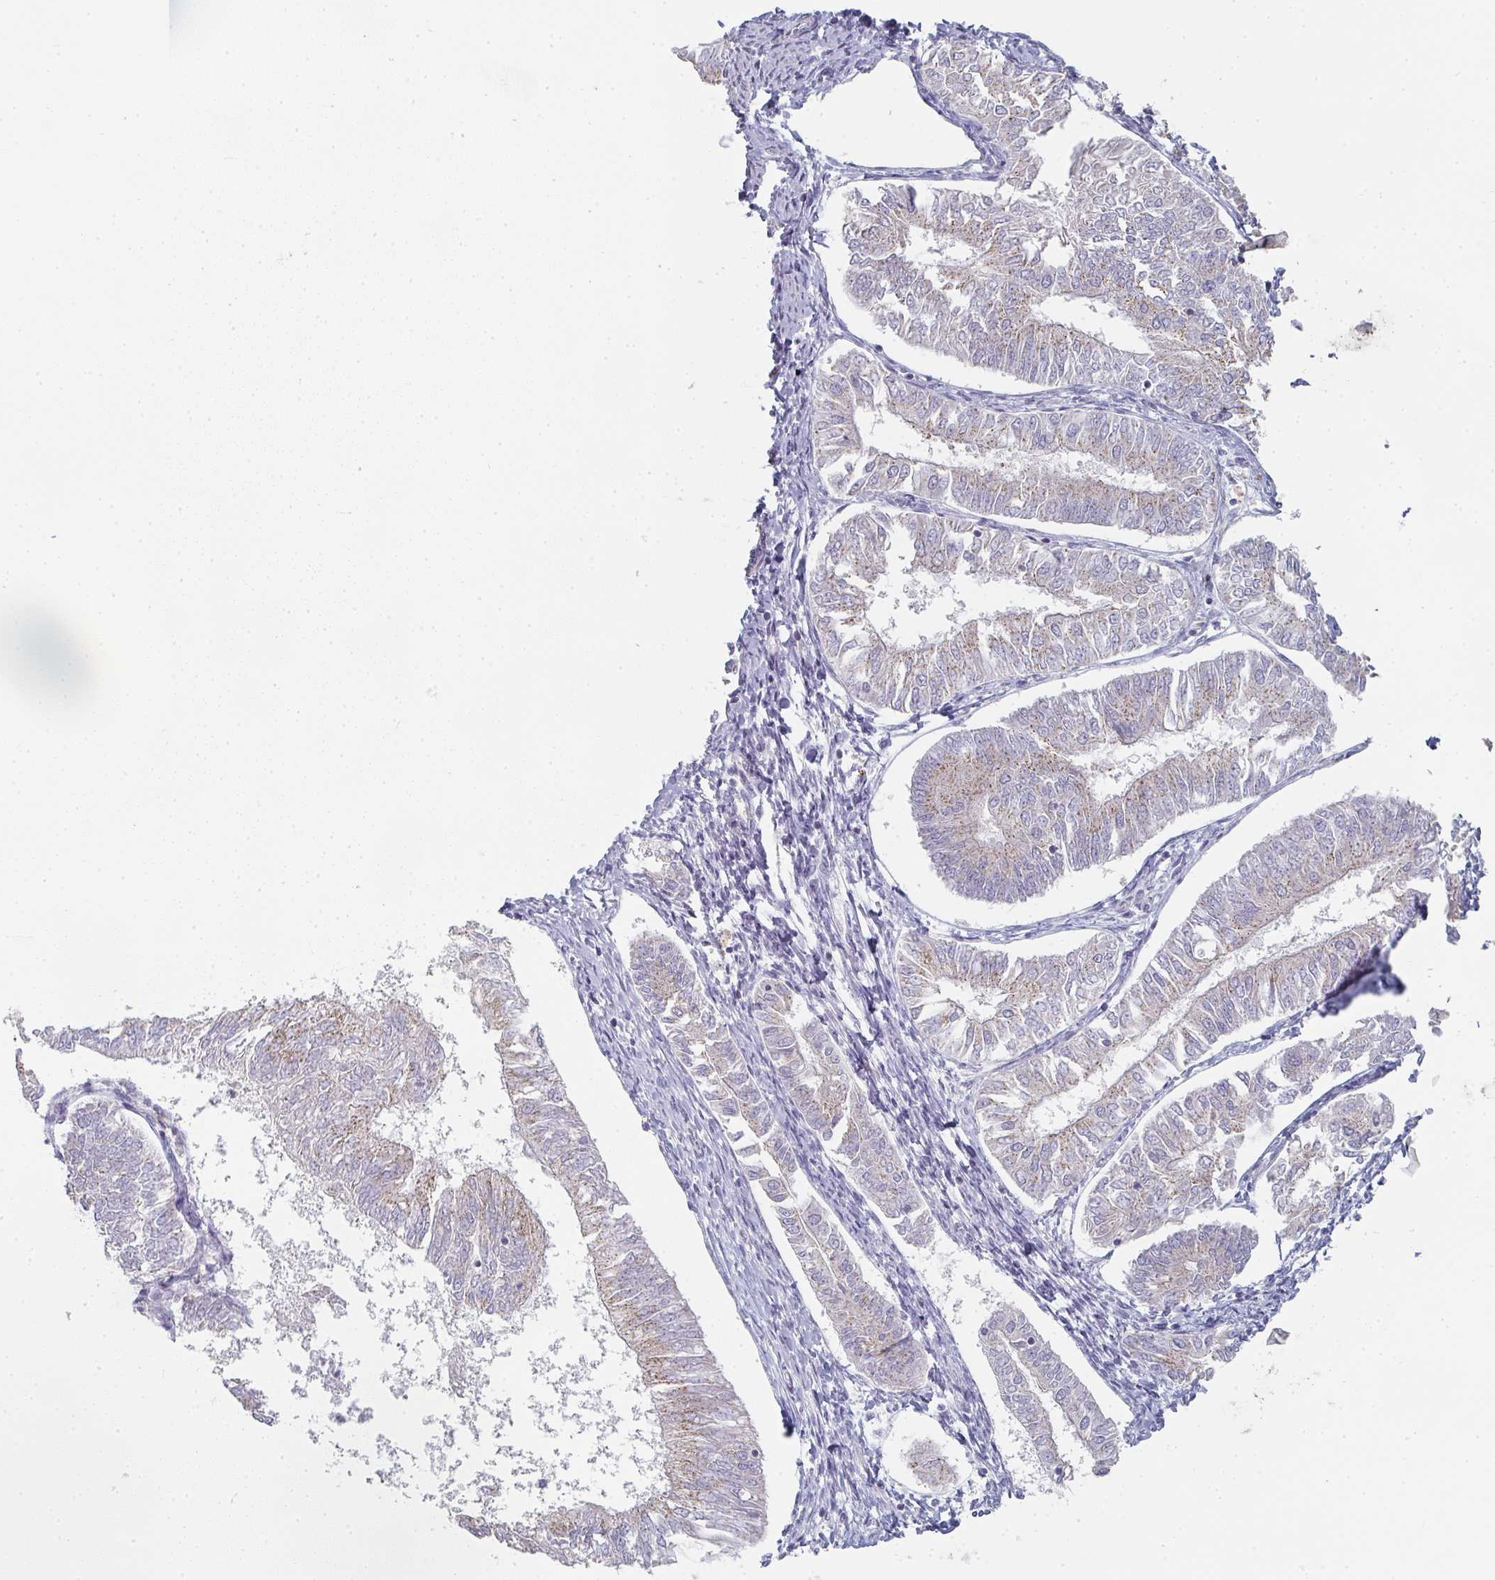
{"staining": {"intensity": "moderate", "quantity": "25%-75%", "location": "cytoplasmic/membranous"}, "tissue": "endometrial cancer", "cell_type": "Tumor cells", "image_type": "cancer", "snomed": [{"axis": "morphology", "description": "Adenocarcinoma, NOS"}, {"axis": "topography", "description": "Endometrium"}], "caption": "Immunohistochemical staining of human endometrial adenocarcinoma demonstrates medium levels of moderate cytoplasmic/membranous positivity in about 25%-75% of tumor cells. (Stains: DAB in brown, nuclei in blue, Microscopy: brightfield microscopy at high magnification).", "gene": "ZNF526", "patient": {"sex": "female", "age": 58}}